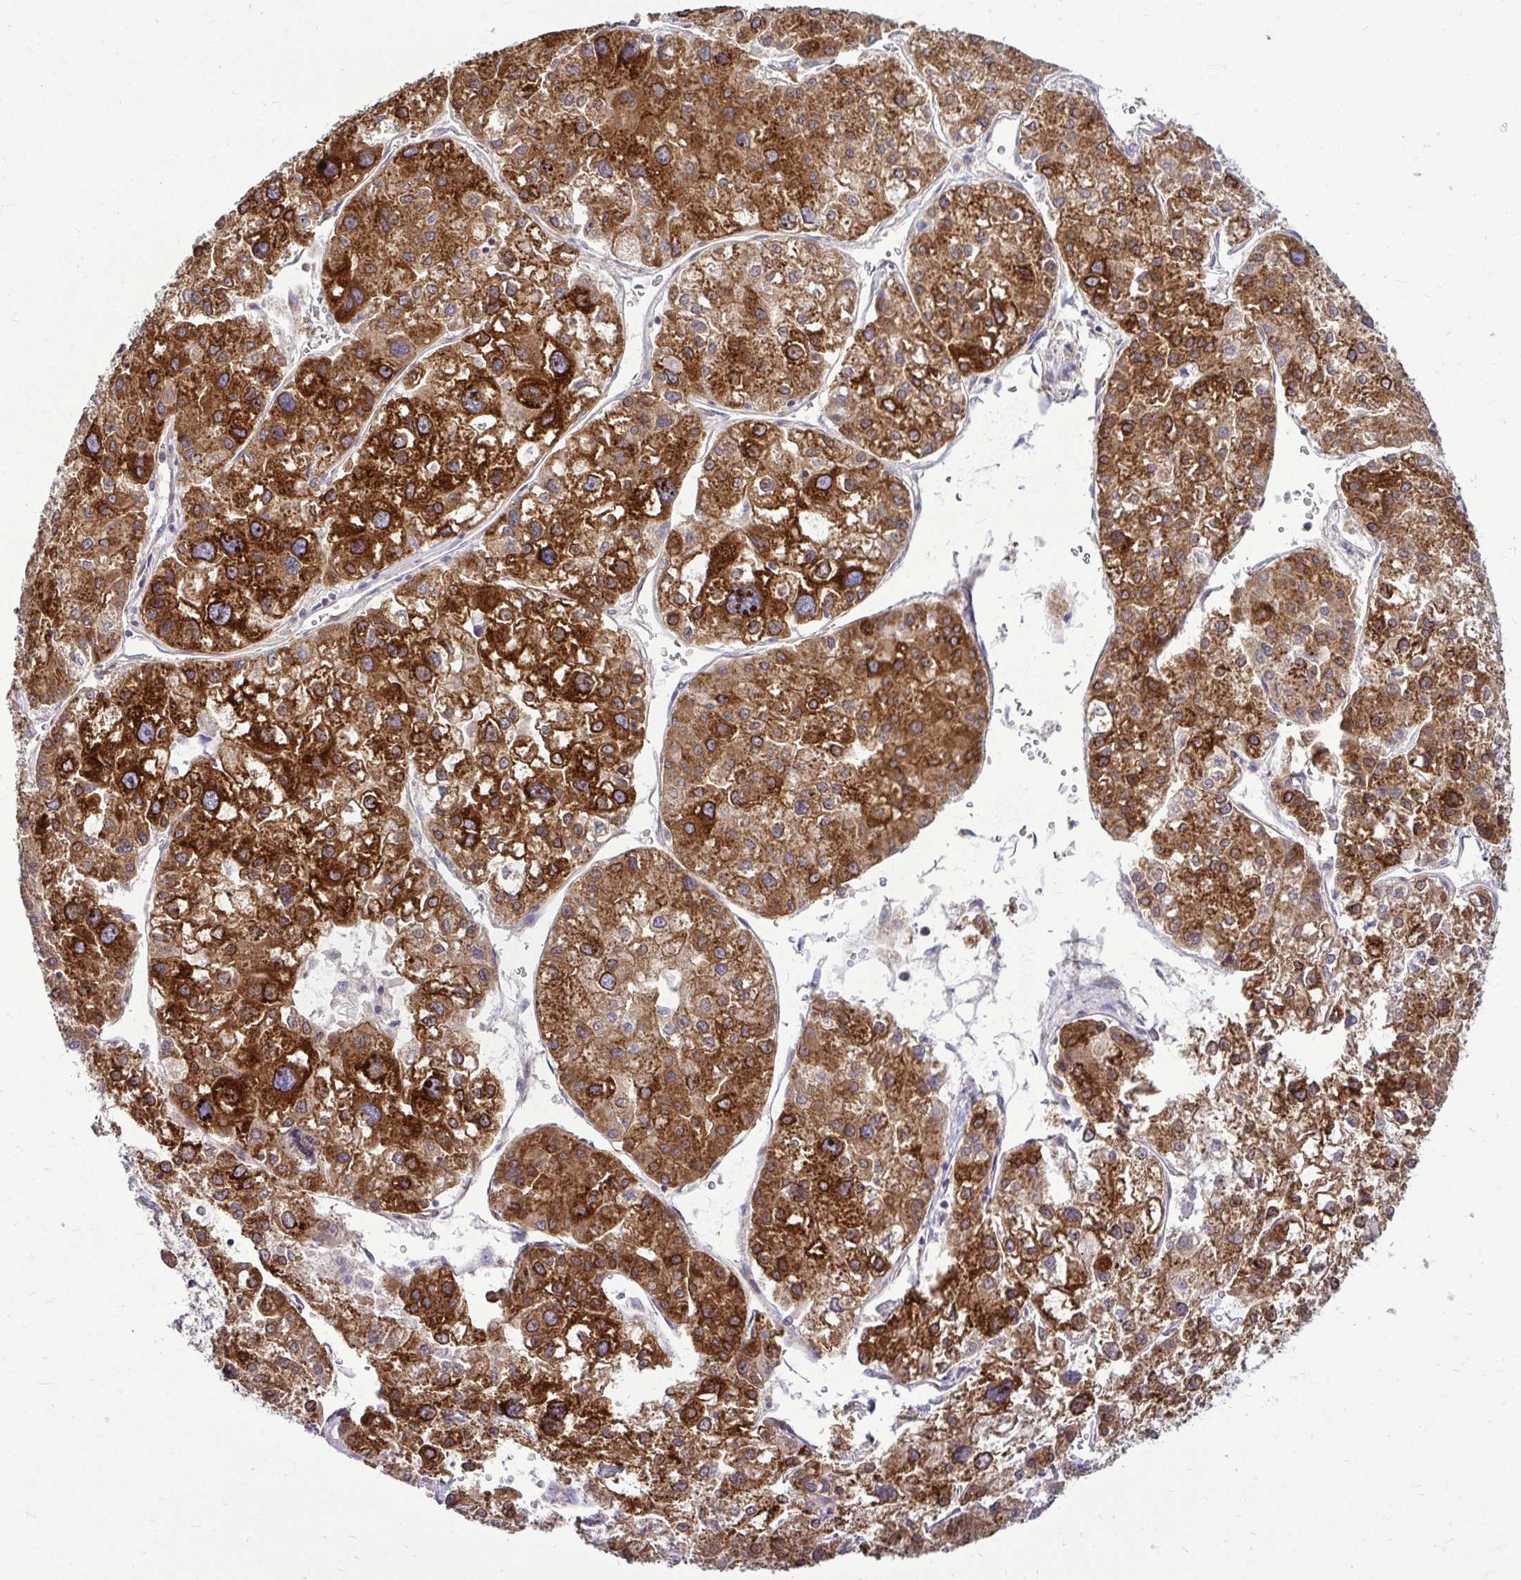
{"staining": {"intensity": "strong", "quantity": ">75%", "location": "cytoplasmic/membranous"}, "tissue": "liver cancer", "cell_type": "Tumor cells", "image_type": "cancer", "snomed": [{"axis": "morphology", "description": "Carcinoma, Hepatocellular, NOS"}, {"axis": "topography", "description": "Liver"}], "caption": "A brown stain labels strong cytoplasmic/membranous positivity of a protein in liver hepatocellular carcinoma tumor cells. Using DAB (brown) and hematoxylin (blue) stains, captured at high magnification using brightfield microscopy.", "gene": "FMR1", "patient": {"sex": "male", "age": 73}}